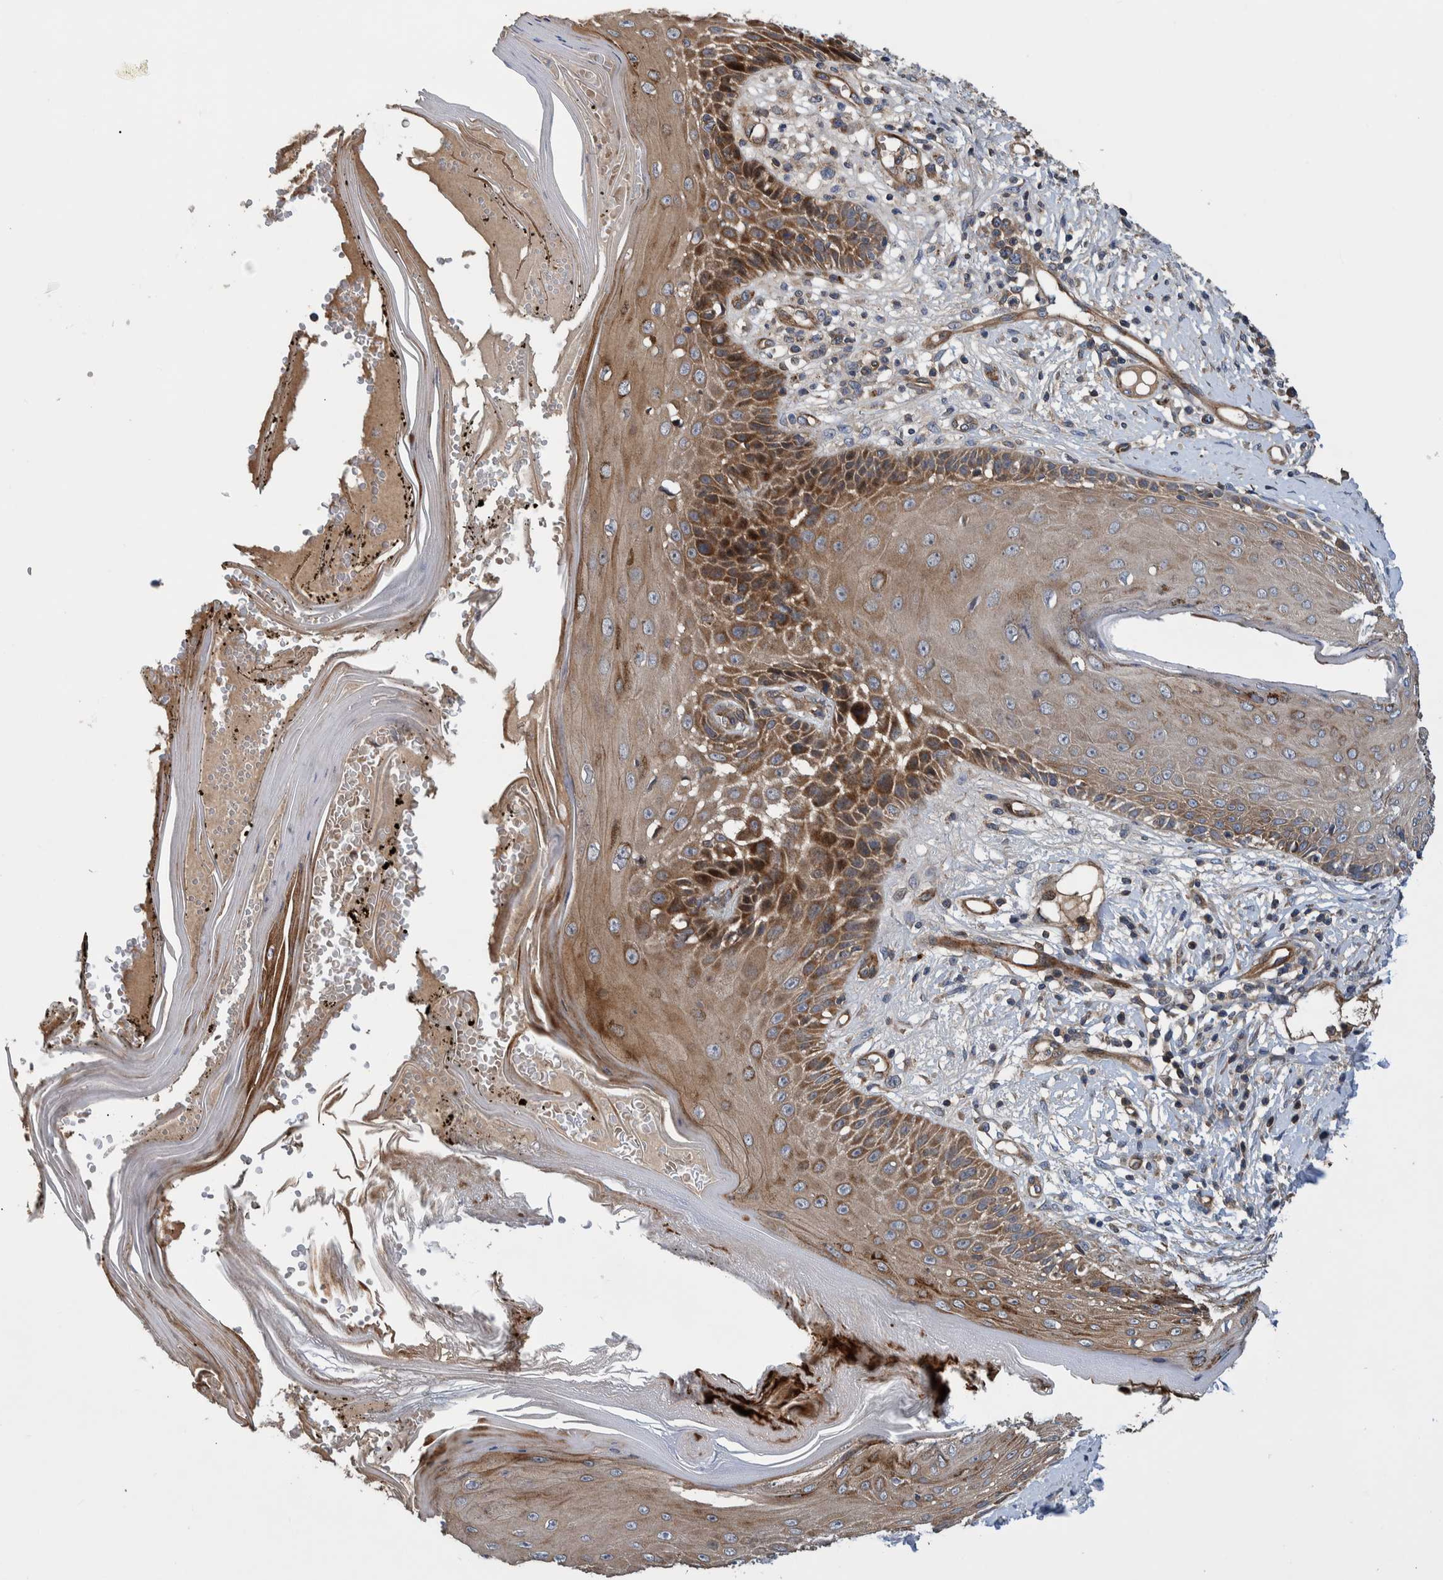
{"staining": {"intensity": "negative", "quantity": "none", "location": "none"}, "tissue": "skin", "cell_type": "Fibroblasts", "image_type": "normal", "snomed": [{"axis": "morphology", "description": "Normal tissue, NOS"}, {"axis": "topography", "description": "Skin"}, {"axis": "topography", "description": "Peripheral nerve tissue"}], "caption": "Image shows no protein expression in fibroblasts of normal skin.", "gene": "GRPEL2", "patient": {"sex": "male", "age": 24}}